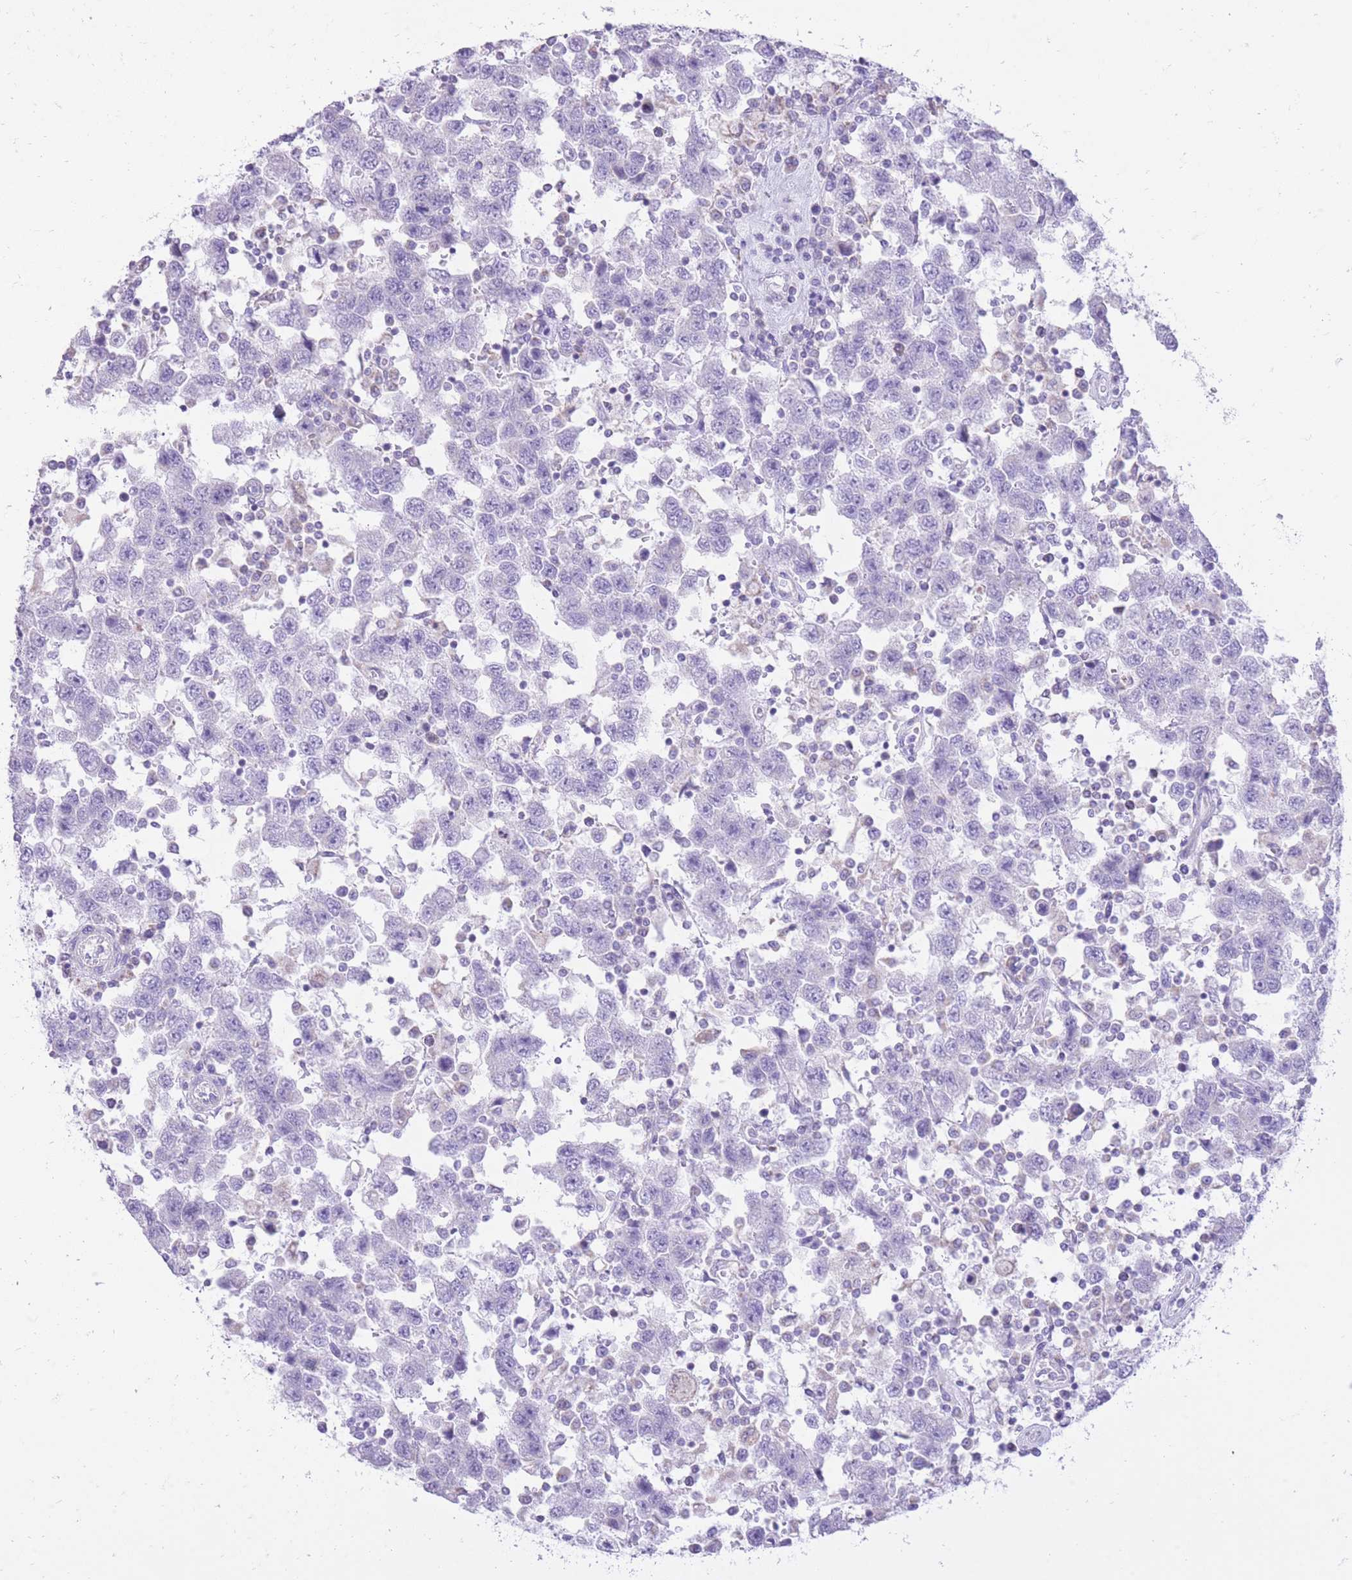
{"staining": {"intensity": "negative", "quantity": "none", "location": "none"}, "tissue": "testis cancer", "cell_type": "Tumor cells", "image_type": "cancer", "snomed": [{"axis": "morphology", "description": "Seminoma, NOS"}, {"axis": "topography", "description": "Testis"}], "caption": "Tumor cells are negative for protein expression in human testis cancer.", "gene": "SLC4A4", "patient": {"sex": "male", "age": 41}}